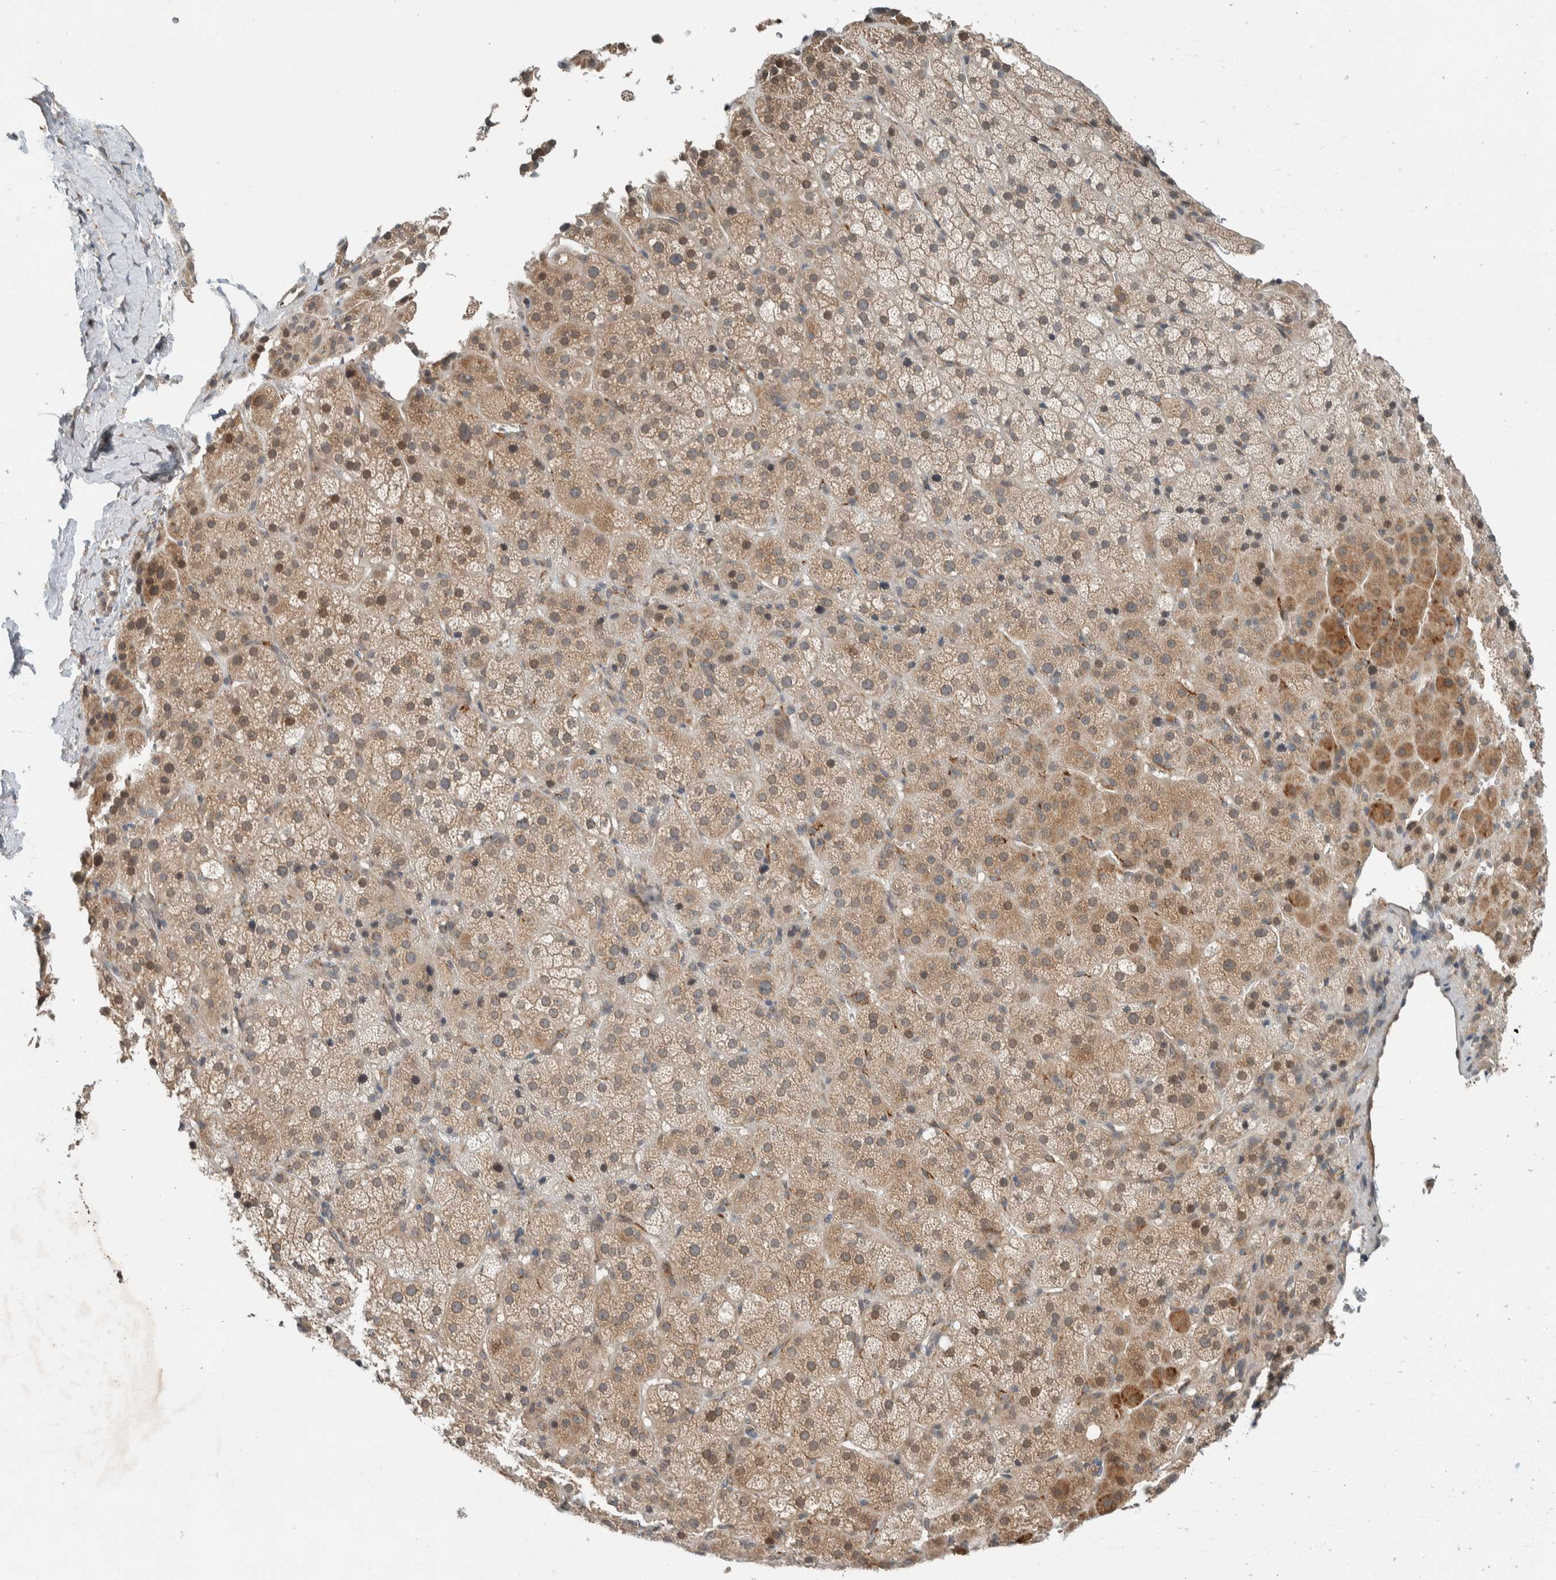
{"staining": {"intensity": "moderate", "quantity": ">75%", "location": "cytoplasmic/membranous"}, "tissue": "adrenal gland", "cell_type": "Glandular cells", "image_type": "normal", "snomed": [{"axis": "morphology", "description": "Normal tissue, NOS"}, {"axis": "topography", "description": "Adrenal gland"}], "caption": "Immunohistochemistry staining of unremarkable adrenal gland, which reveals medium levels of moderate cytoplasmic/membranous expression in approximately >75% of glandular cells indicating moderate cytoplasmic/membranous protein expression. The staining was performed using DAB (3,3'-diaminobenzidine) (brown) for protein detection and nuclei were counterstained in hematoxylin (blue).", "gene": "CTBP2", "patient": {"sex": "female", "age": 57}}